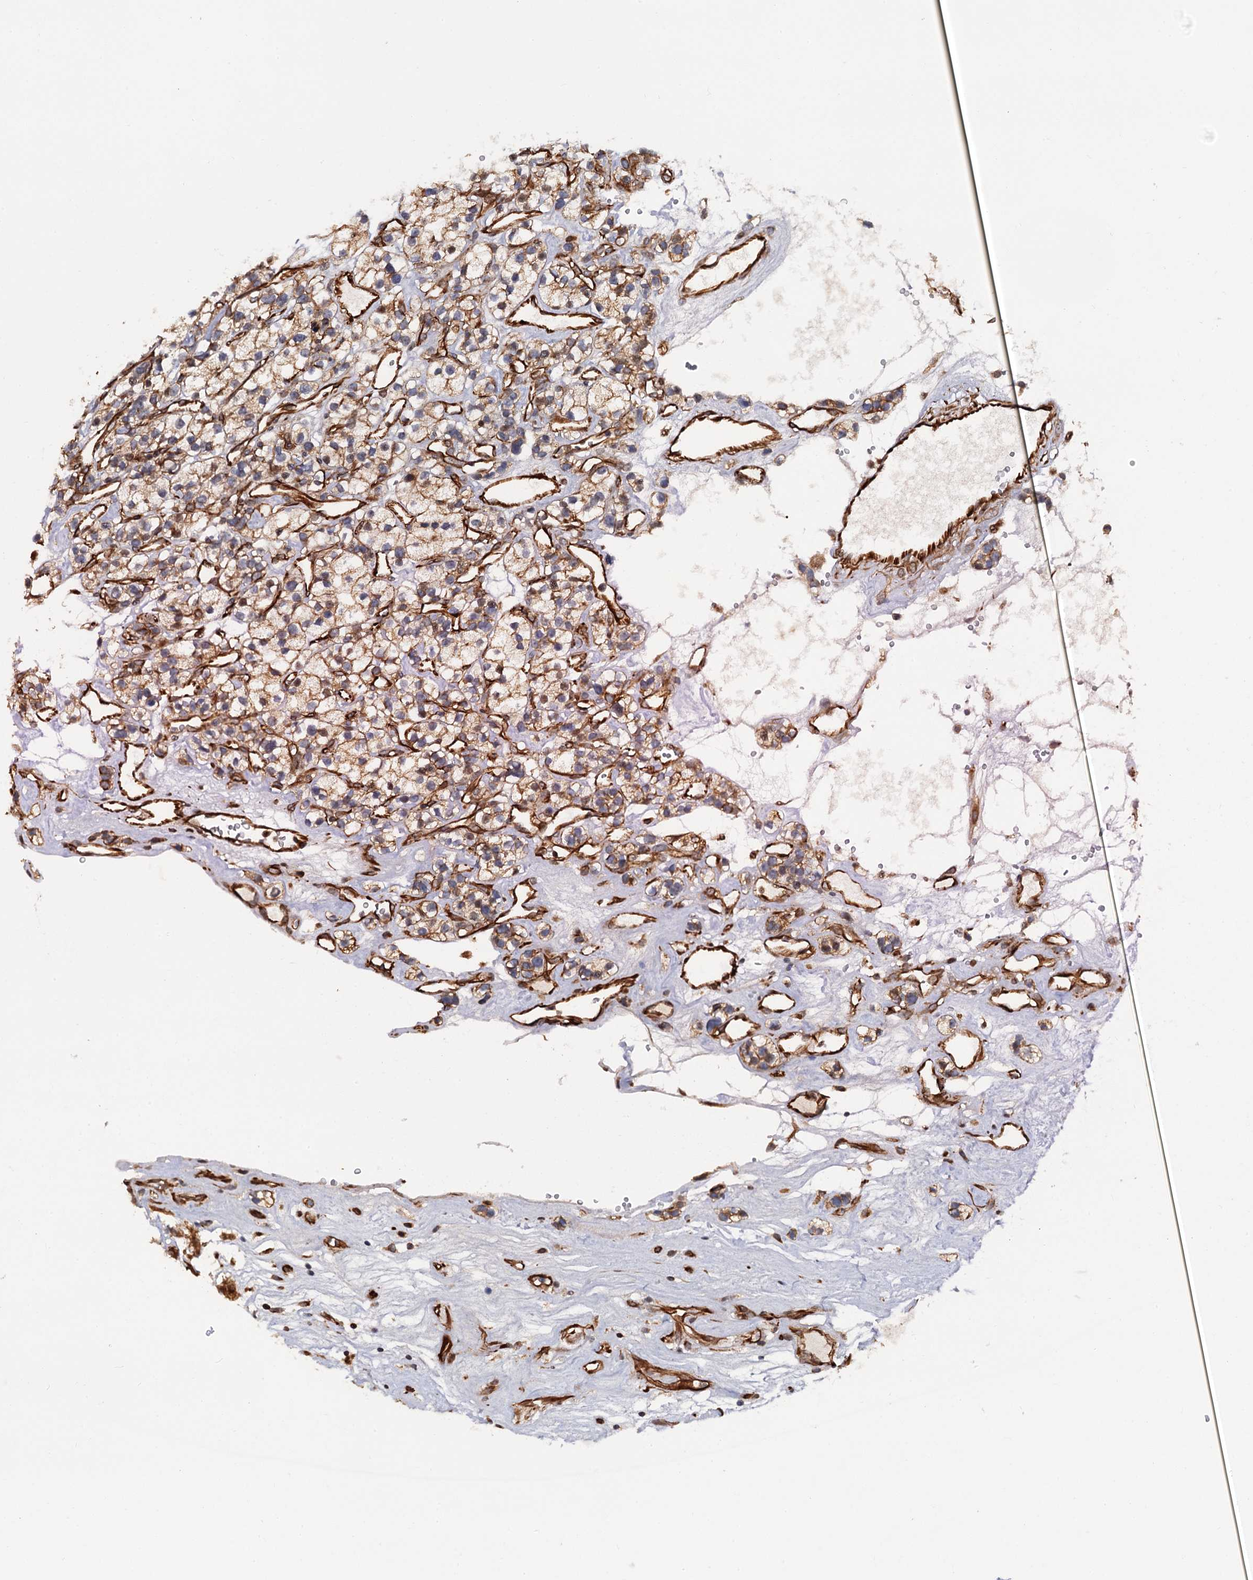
{"staining": {"intensity": "moderate", "quantity": ">75%", "location": "cytoplasmic/membranous,nuclear"}, "tissue": "renal cancer", "cell_type": "Tumor cells", "image_type": "cancer", "snomed": [{"axis": "morphology", "description": "Adenocarcinoma, NOS"}, {"axis": "topography", "description": "Kidney"}], "caption": "Protein expression analysis of renal adenocarcinoma shows moderate cytoplasmic/membranous and nuclear expression in approximately >75% of tumor cells.", "gene": "FSIP1", "patient": {"sex": "female", "age": 57}}